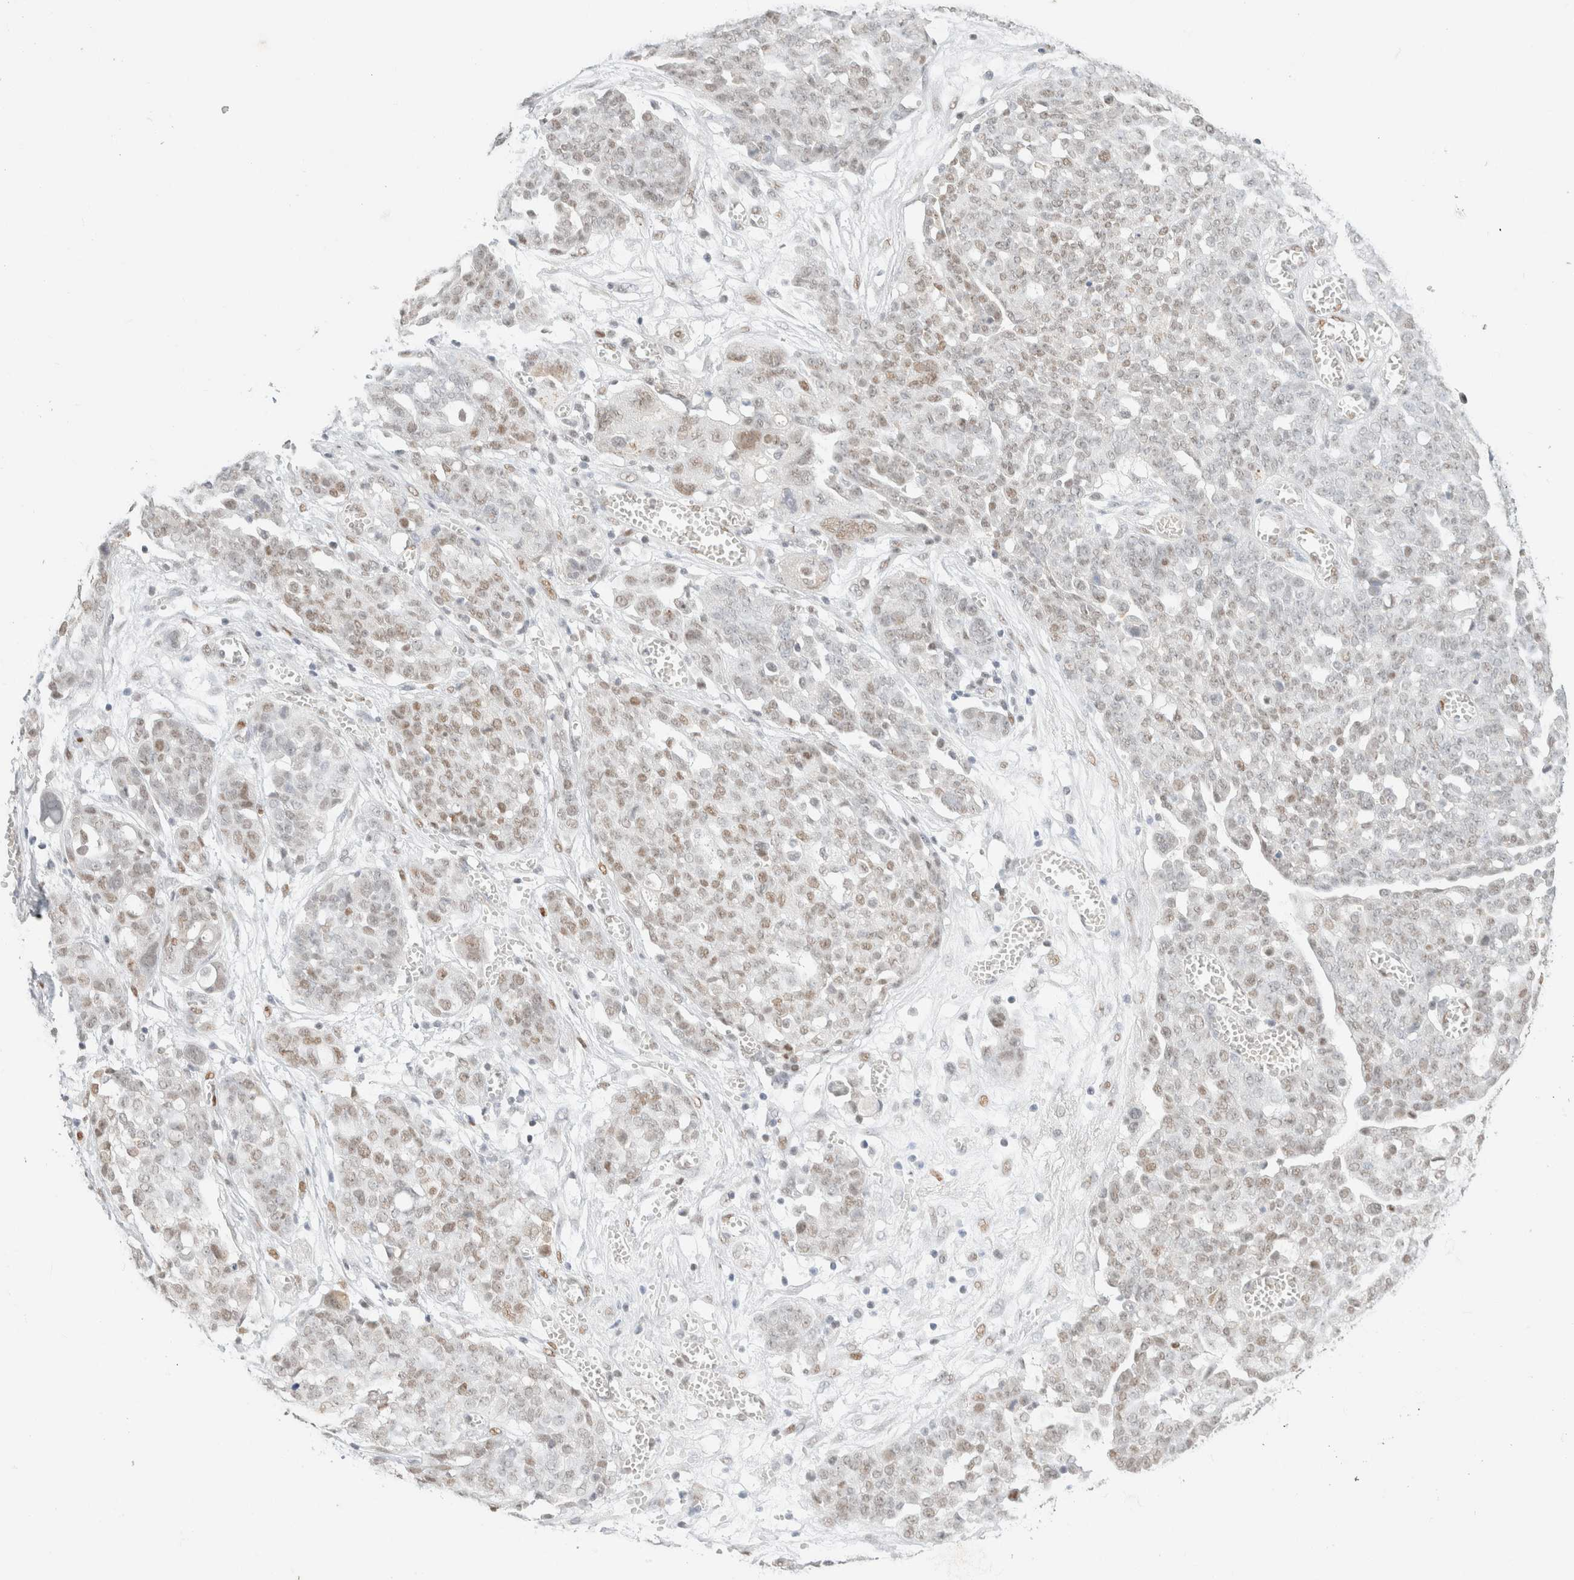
{"staining": {"intensity": "weak", "quantity": "<25%", "location": "nuclear"}, "tissue": "ovarian cancer", "cell_type": "Tumor cells", "image_type": "cancer", "snomed": [{"axis": "morphology", "description": "Cystadenocarcinoma, serous, NOS"}, {"axis": "topography", "description": "Soft tissue"}, {"axis": "topography", "description": "Ovary"}], "caption": "This is an immunohistochemistry micrograph of ovarian cancer (serous cystadenocarcinoma). There is no expression in tumor cells.", "gene": "DDB2", "patient": {"sex": "female", "age": 57}}